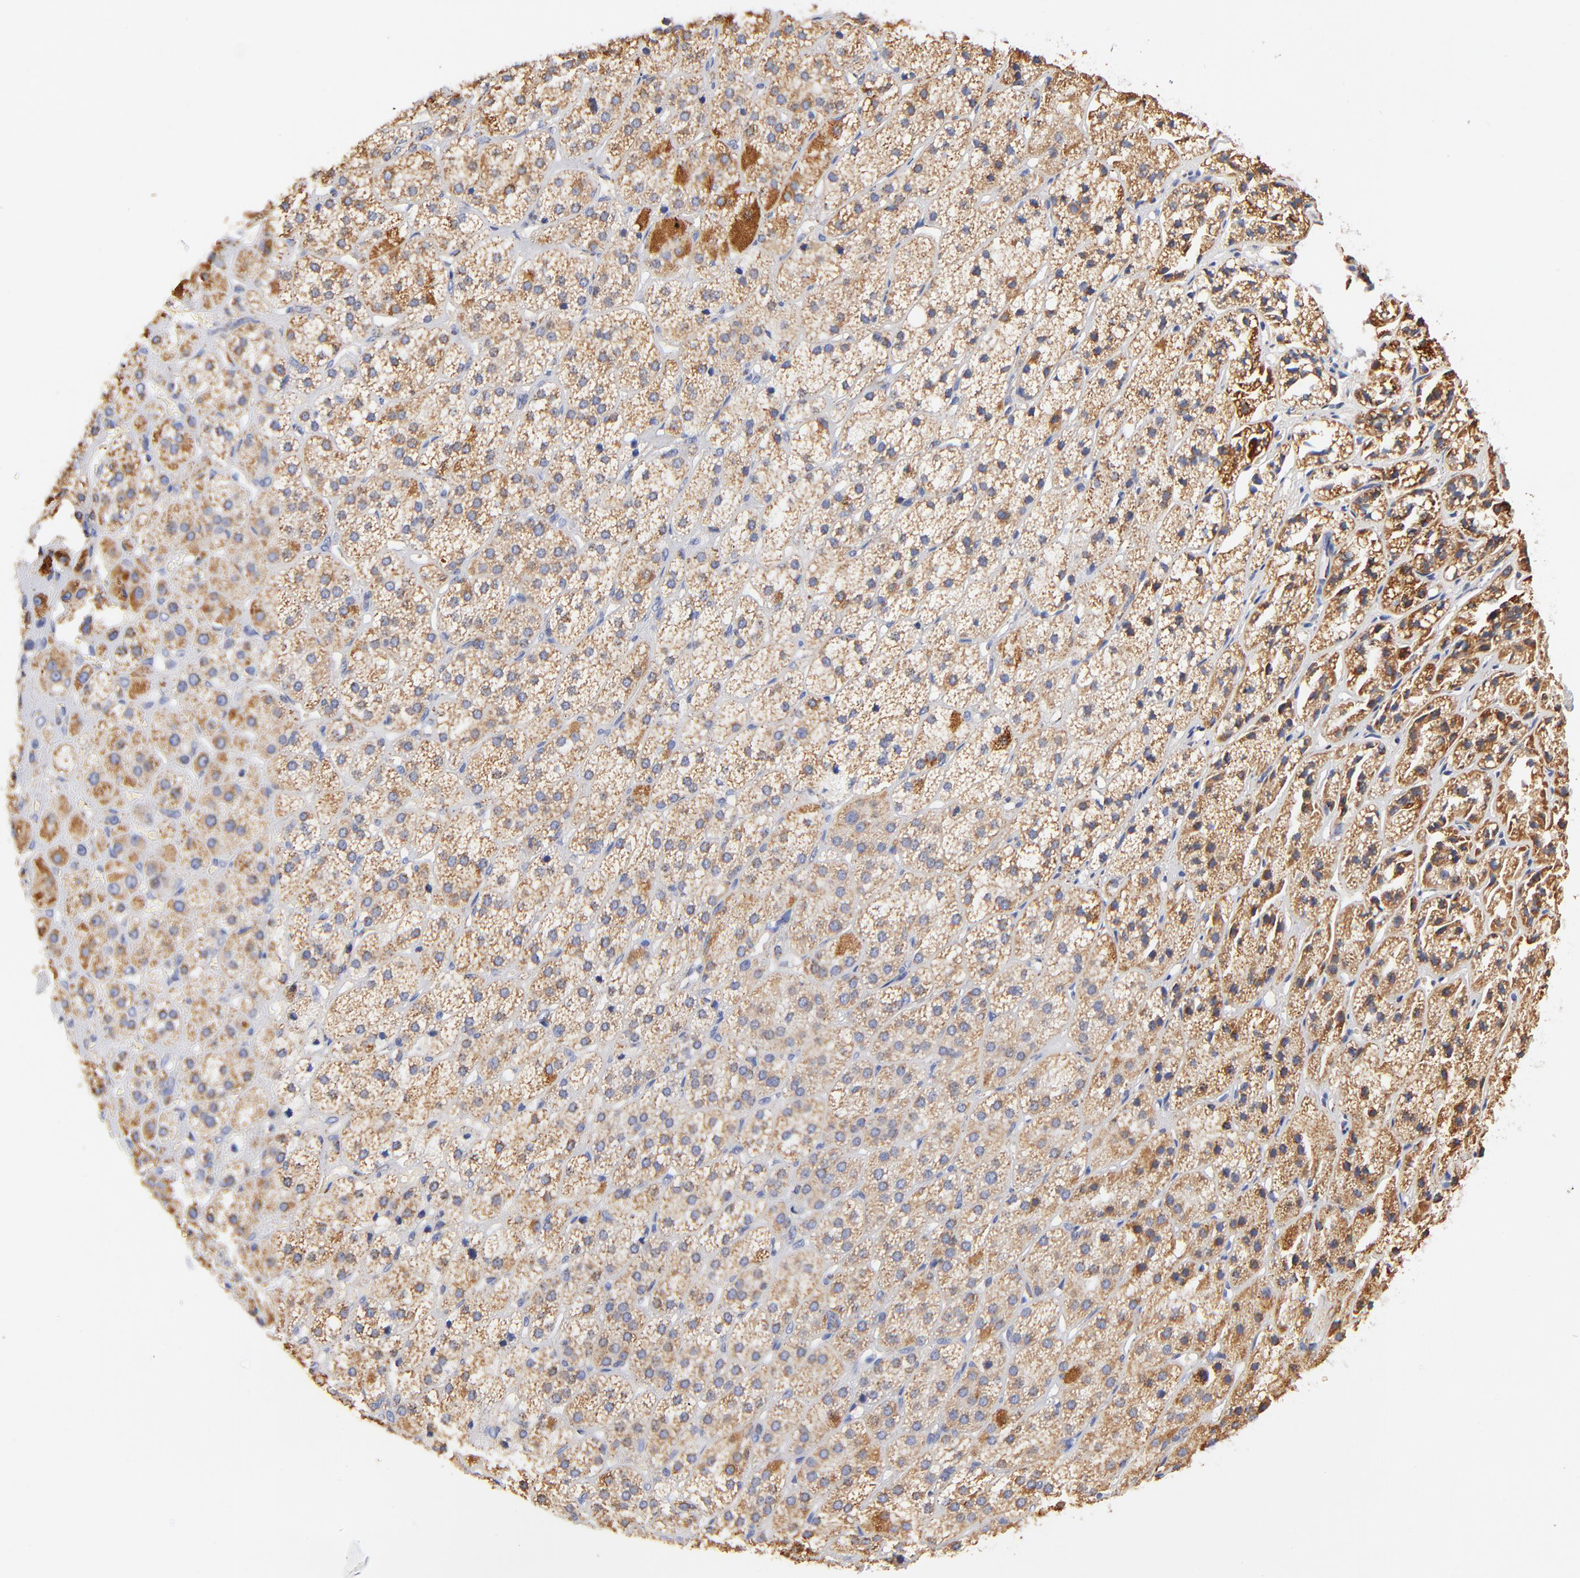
{"staining": {"intensity": "moderate", "quantity": ">75%", "location": "cytoplasmic/membranous"}, "tissue": "adrenal gland", "cell_type": "Glandular cells", "image_type": "normal", "snomed": [{"axis": "morphology", "description": "Normal tissue, NOS"}, {"axis": "topography", "description": "Adrenal gland"}], "caption": "A histopathology image showing moderate cytoplasmic/membranous positivity in approximately >75% of glandular cells in unremarkable adrenal gland, as visualized by brown immunohistochemical staining.", "gene": "ATP5F1D", "patient": {"sex": "female", "age": 71}}